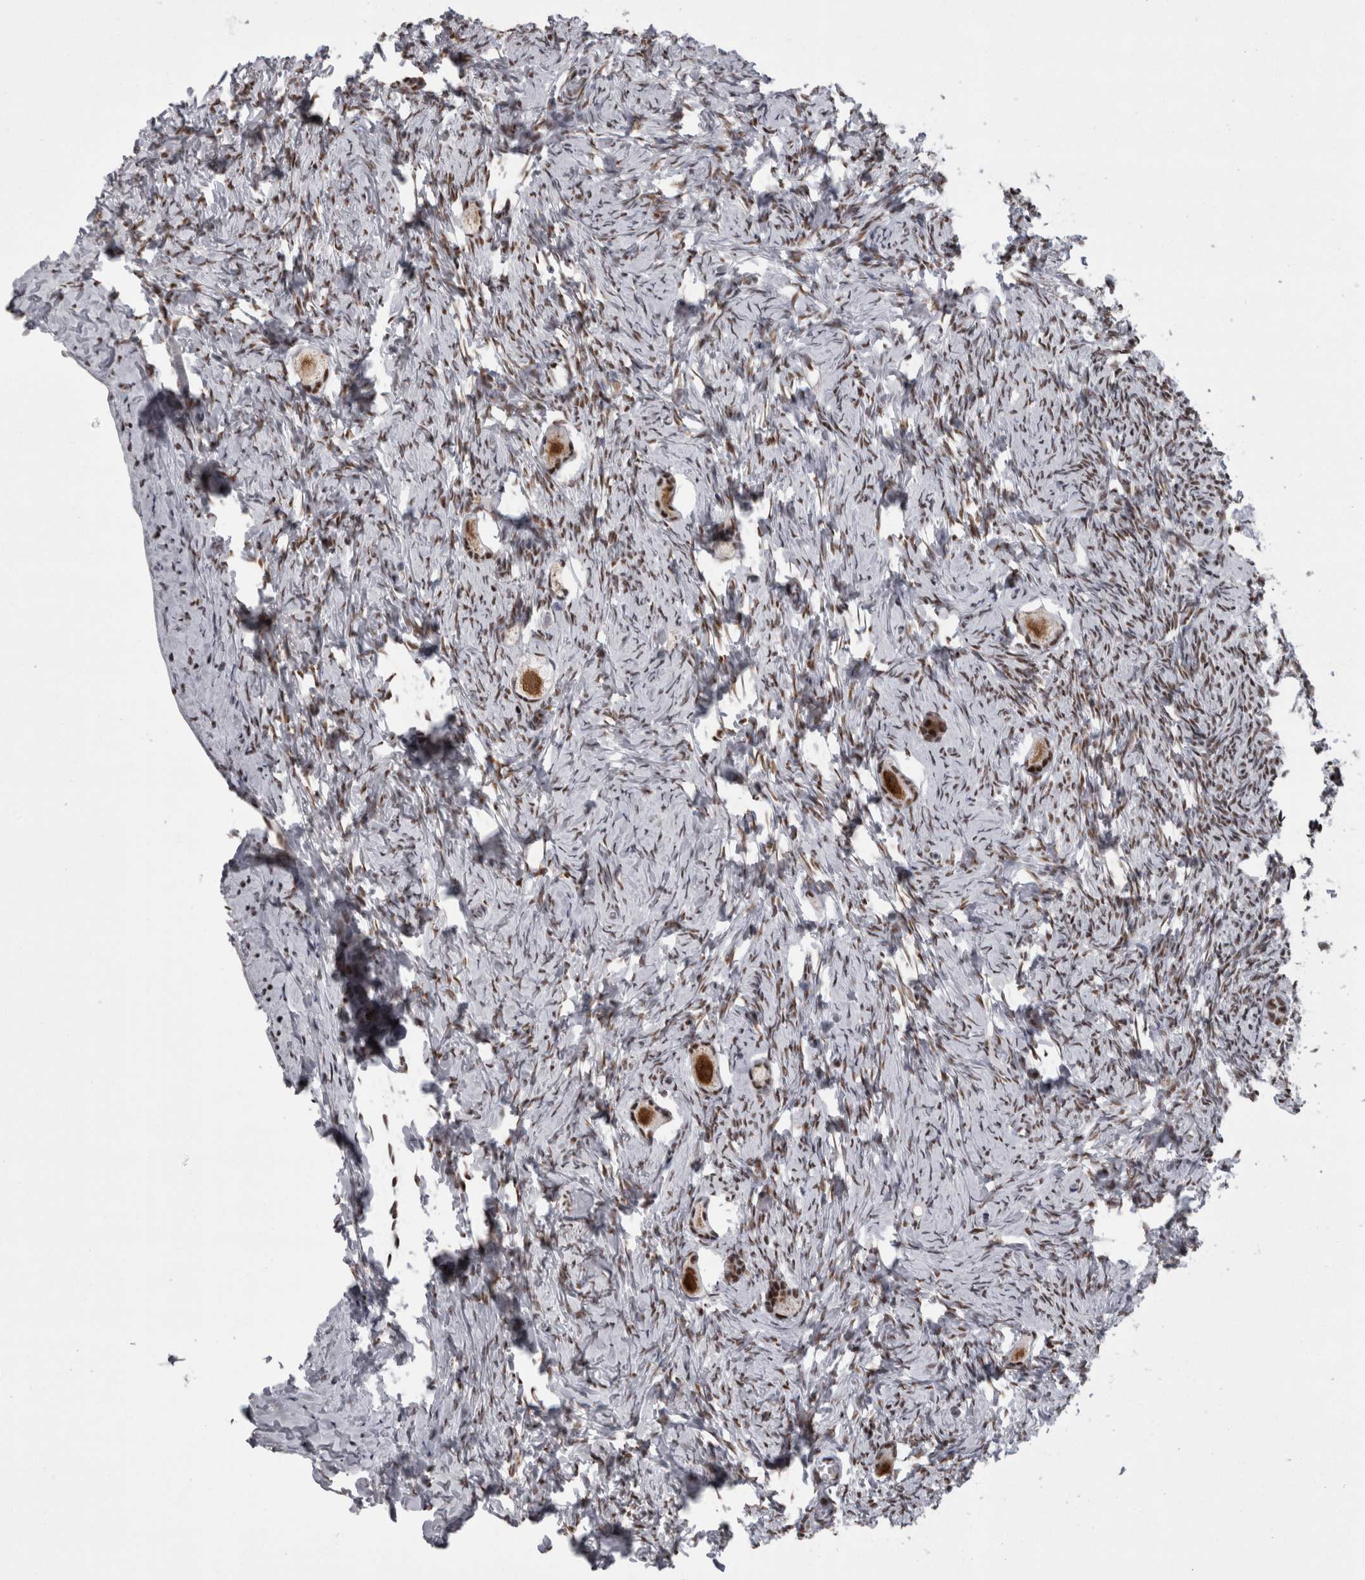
{"staining": {"intensity": "strong", "quantity": ">75%", "location": "nuclear"}, "tissue": "ovary", "cell_type": "Follicle cells", "image_type": "normal", "snomed": [{"axis": "morphology", "description": "Normal tissue, NOS"}, {"axis": "topography", "description": "Ovary"}], "caption": "About >75% of follicle cells in unremarkable ovary show strong nuclear protein expression as visualized by brown immunohistochemical staining.", "gene": "SNRNP40", "patient": {"sex": "female", "age": 27}}